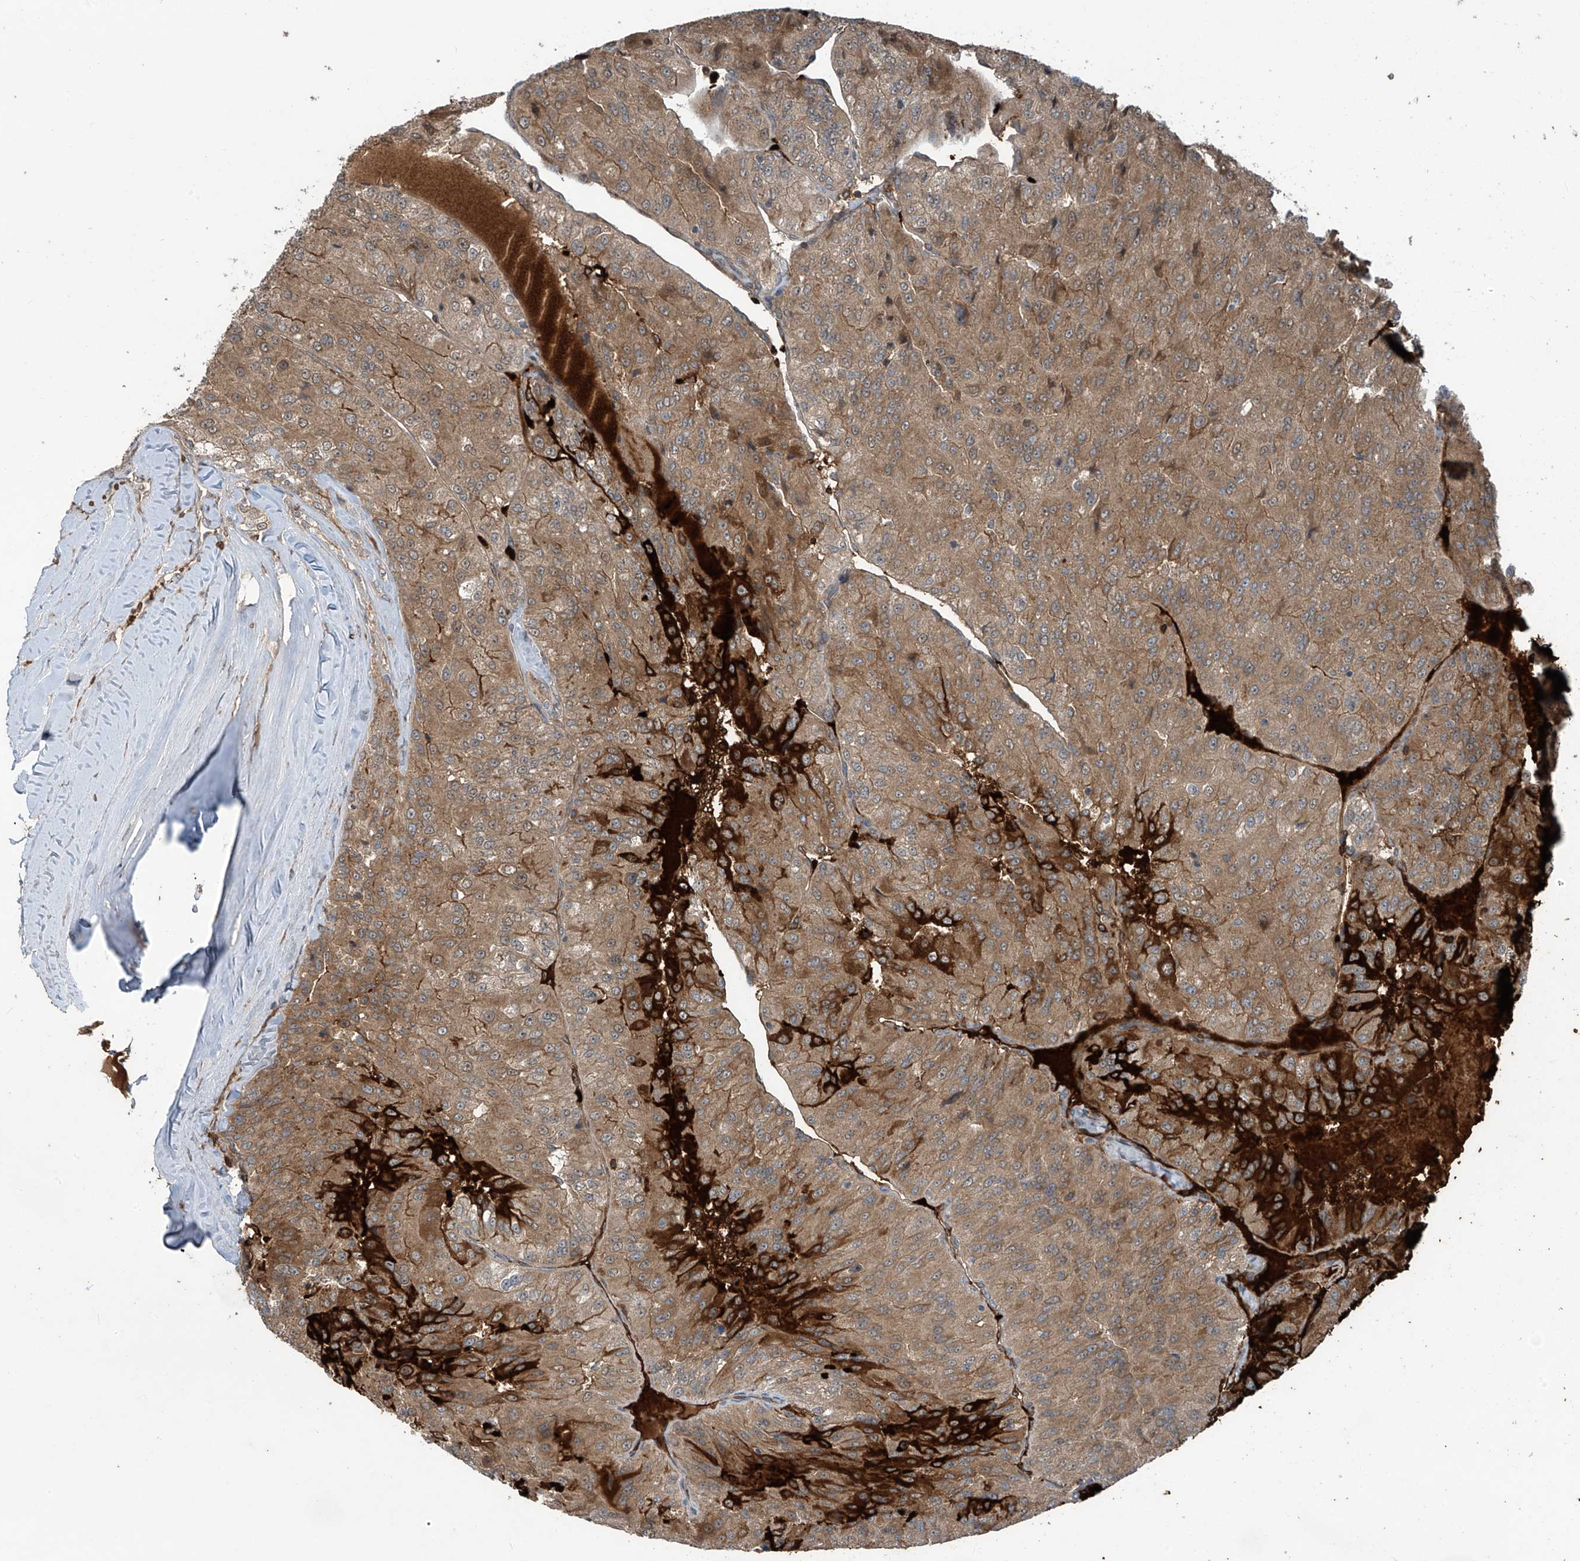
{"staining": {"intensity": "weak", "quantity": ">75%", "location": "cytoplasmic/membranous"}, "tissue": "renal cancer", "cell_type": "Tumor cells", "image_type": "cancer", "snomed": [{"axis": "morphology", "description": "Adenocarcinoma, NOS"}, {"axis": "topography", "description": "Kidney"}], "caption": "Renal cancer stained for a protein displays weak cytoplasmic/membranous positivity in tumor cells.", "gene": "ZDHHC9", "patient": {"sex": "female", "age": 63}}